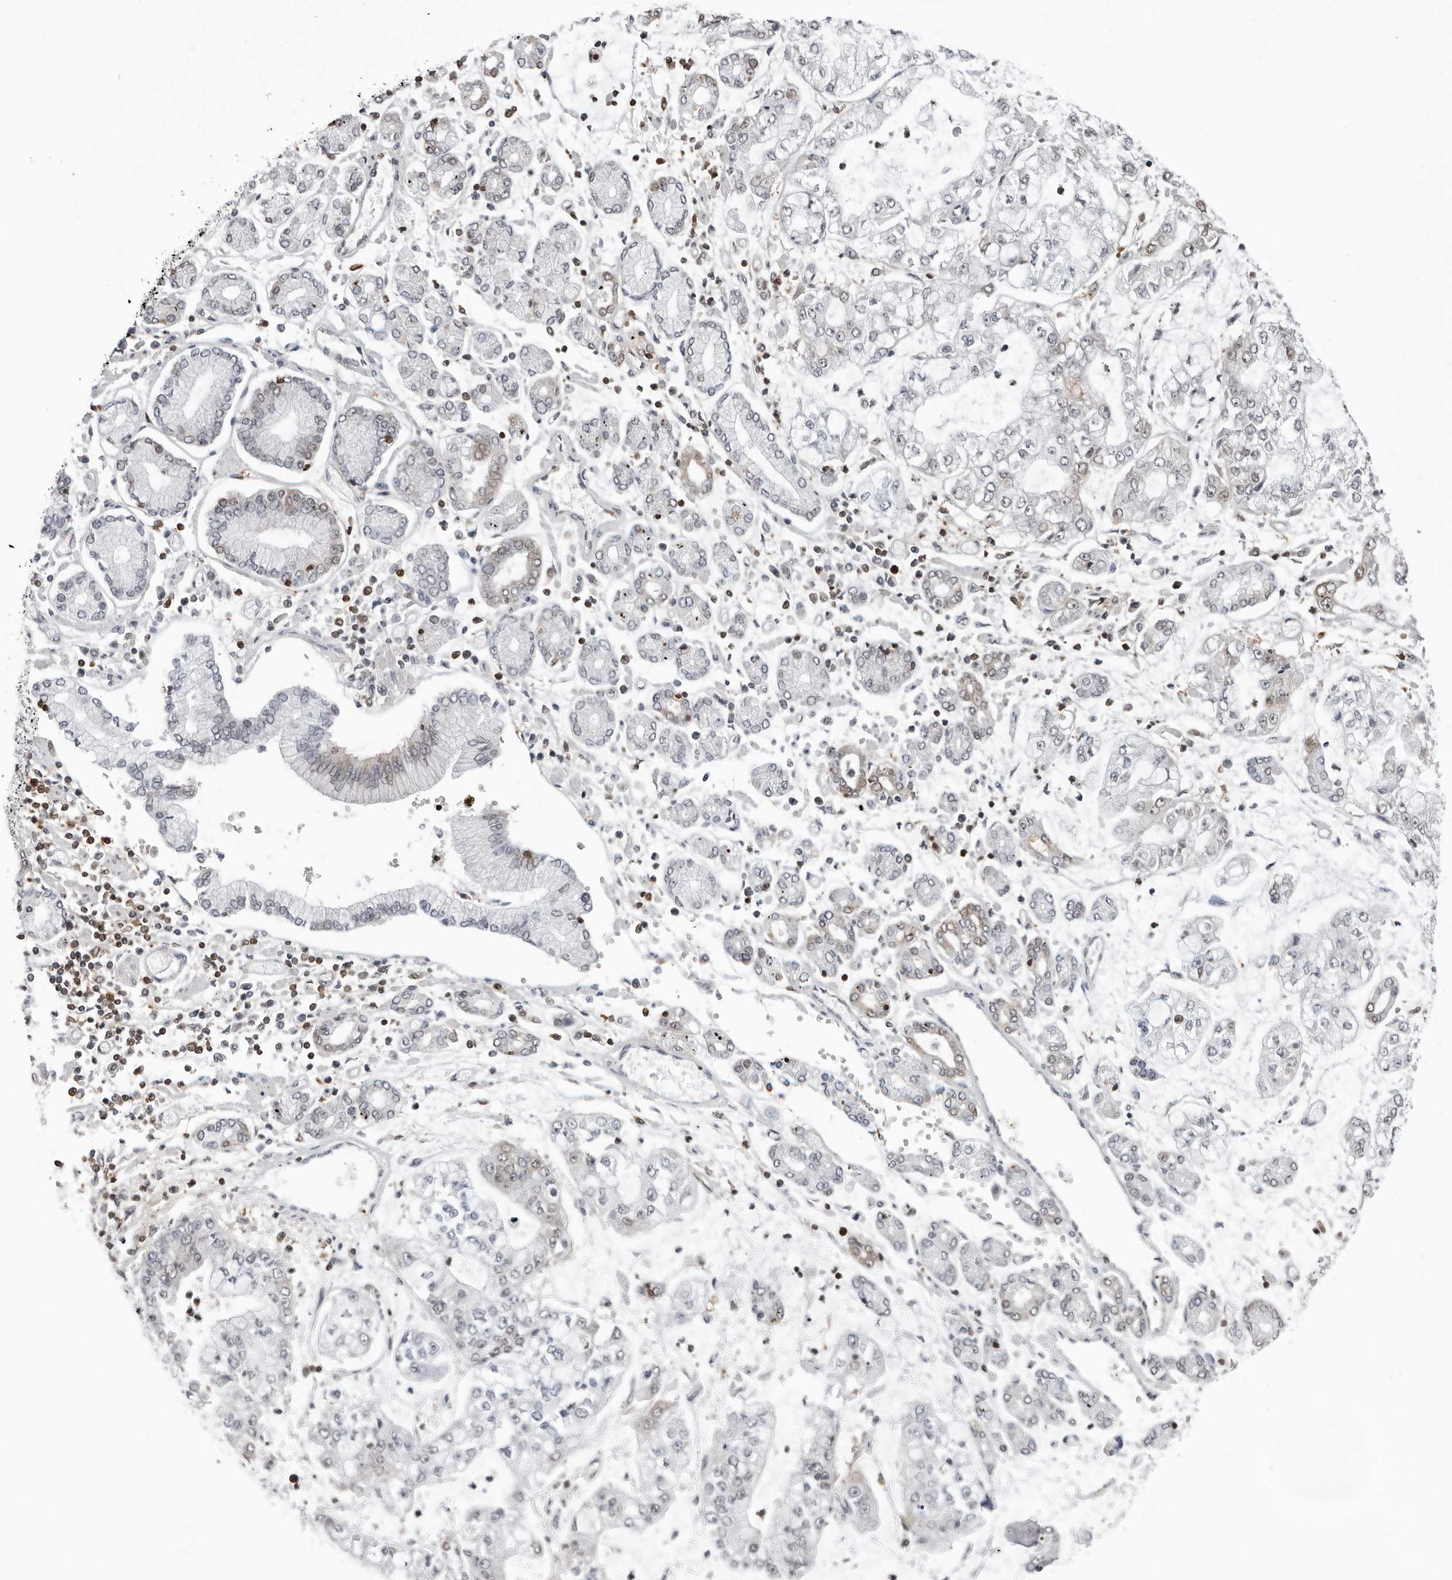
{"staining": {"intensity": "negative", "quantity": "none", "location": "none"}, "tissue": "stomach cancer", "cell_type": "Tumor cells", "image_type": "cancer", "snomed": [{"axis": "morphology", "description": "Adenocarcinoma, NOS"}, {"axis": "topography", "description": "Stomach"}], "caption": "The immunohistochemistry (IHC) photomicrograph has no significant positivity in tumor cells of adenocarcinoma (stomach) tissue. (Brightfield microscopy of DAB immunohistochemistry at high magnification).", "gene": "HSPH1", "patient": {"sex": "male", "age": 76}}